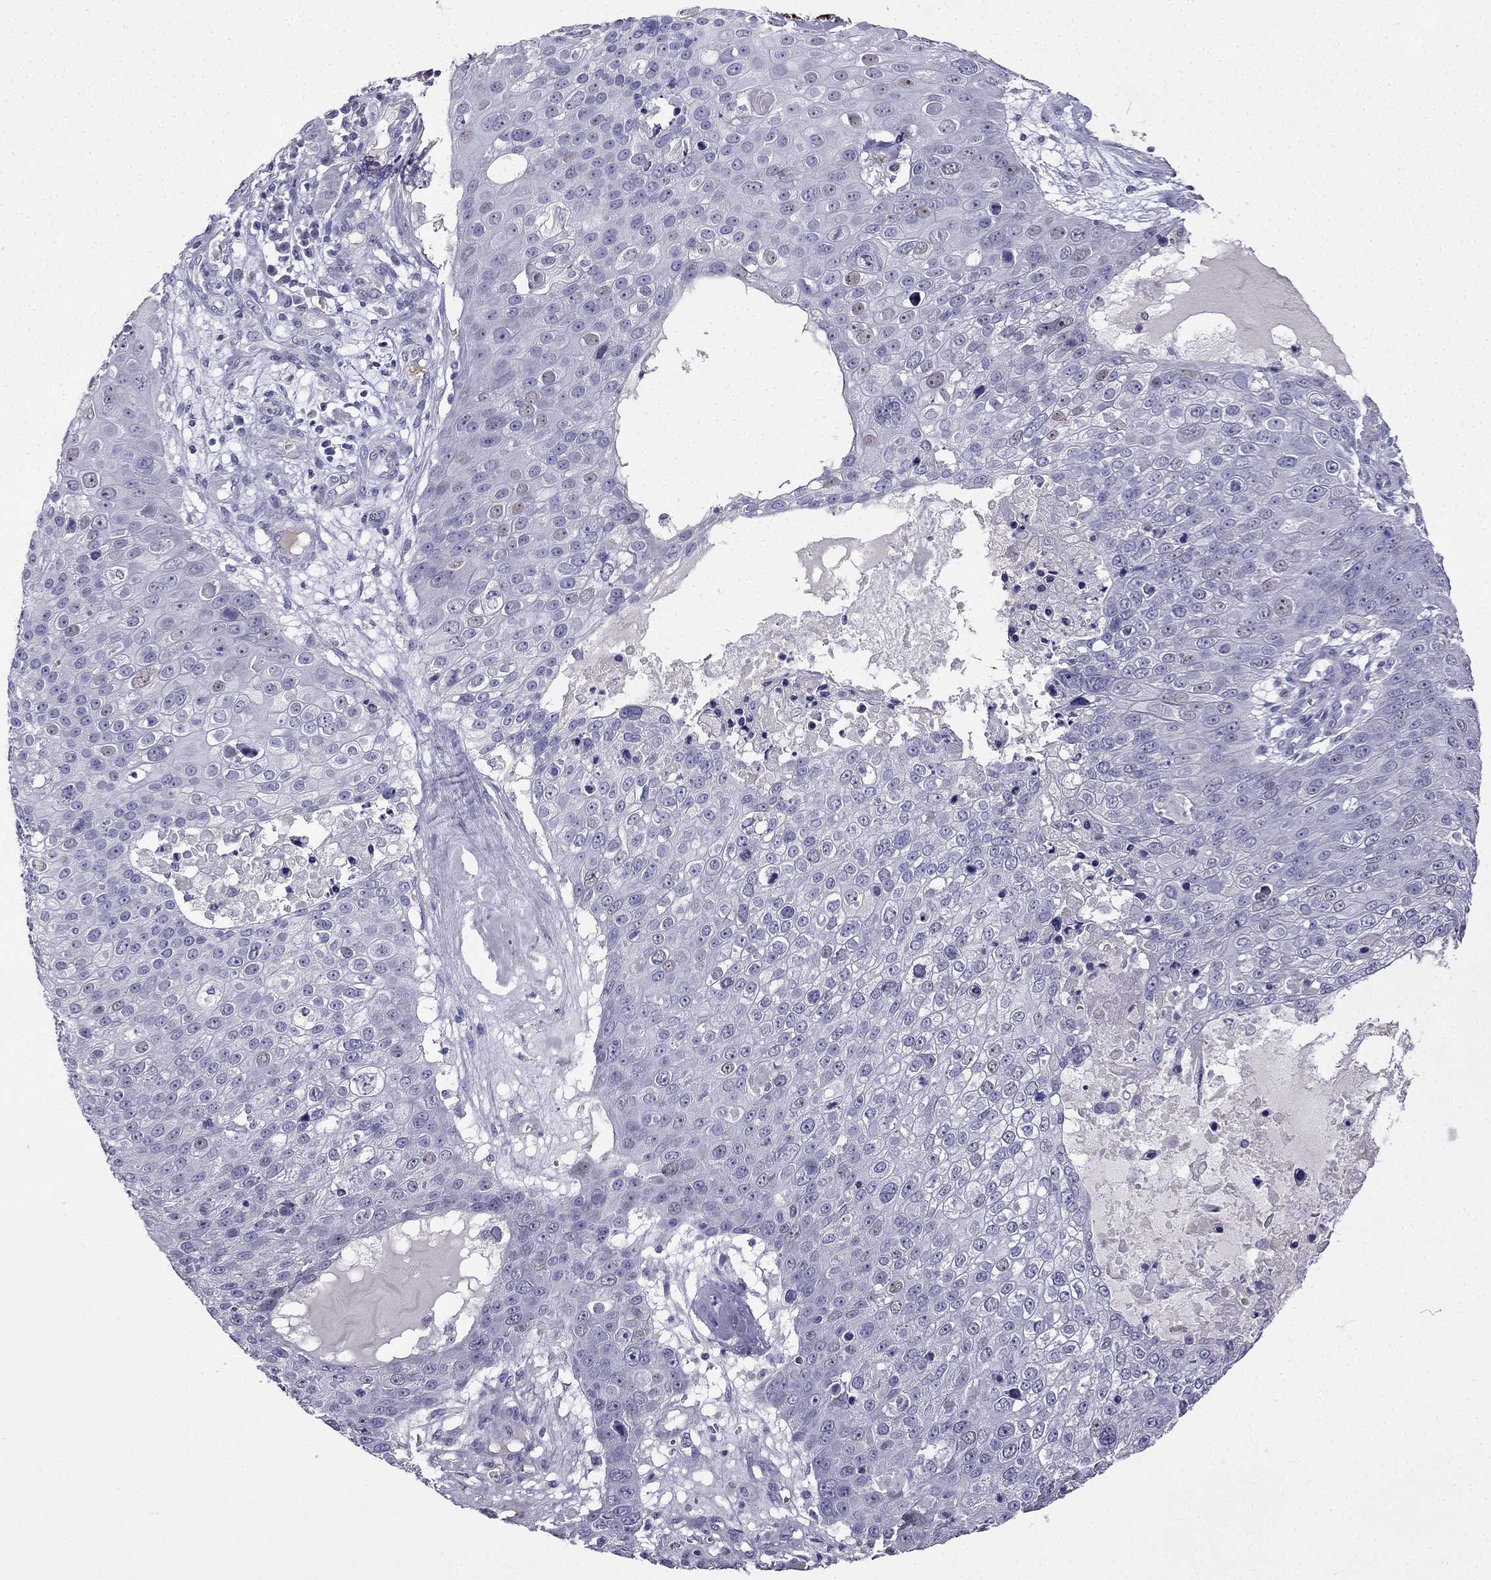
{"staining": {"intensity": "weak", "quantity": "<25%", "location": "nuclear"}, "tissue": "skin cancer", "cell_type": "Tumor cells", "image_type": "cancer", "snomed": [{"axis": "morphology", "description": "Squamous cell carcinoma, NOS"}, {"axis": "topography", "description": "Skin"}], "caption": "The immunohistochemistry micrograph has no significant positivity in tumor cells of squamous cell carcinoma (skin) tissue. The staining was performed using DAB (3,3'-diaminobenzidine) to visualize the protein expression in brown, while the nuclei were stained in blue with hematoxylin (Magnification: 20x).", "gene": "UHRF1", "patient": {"sex": "male", "age": 71}}